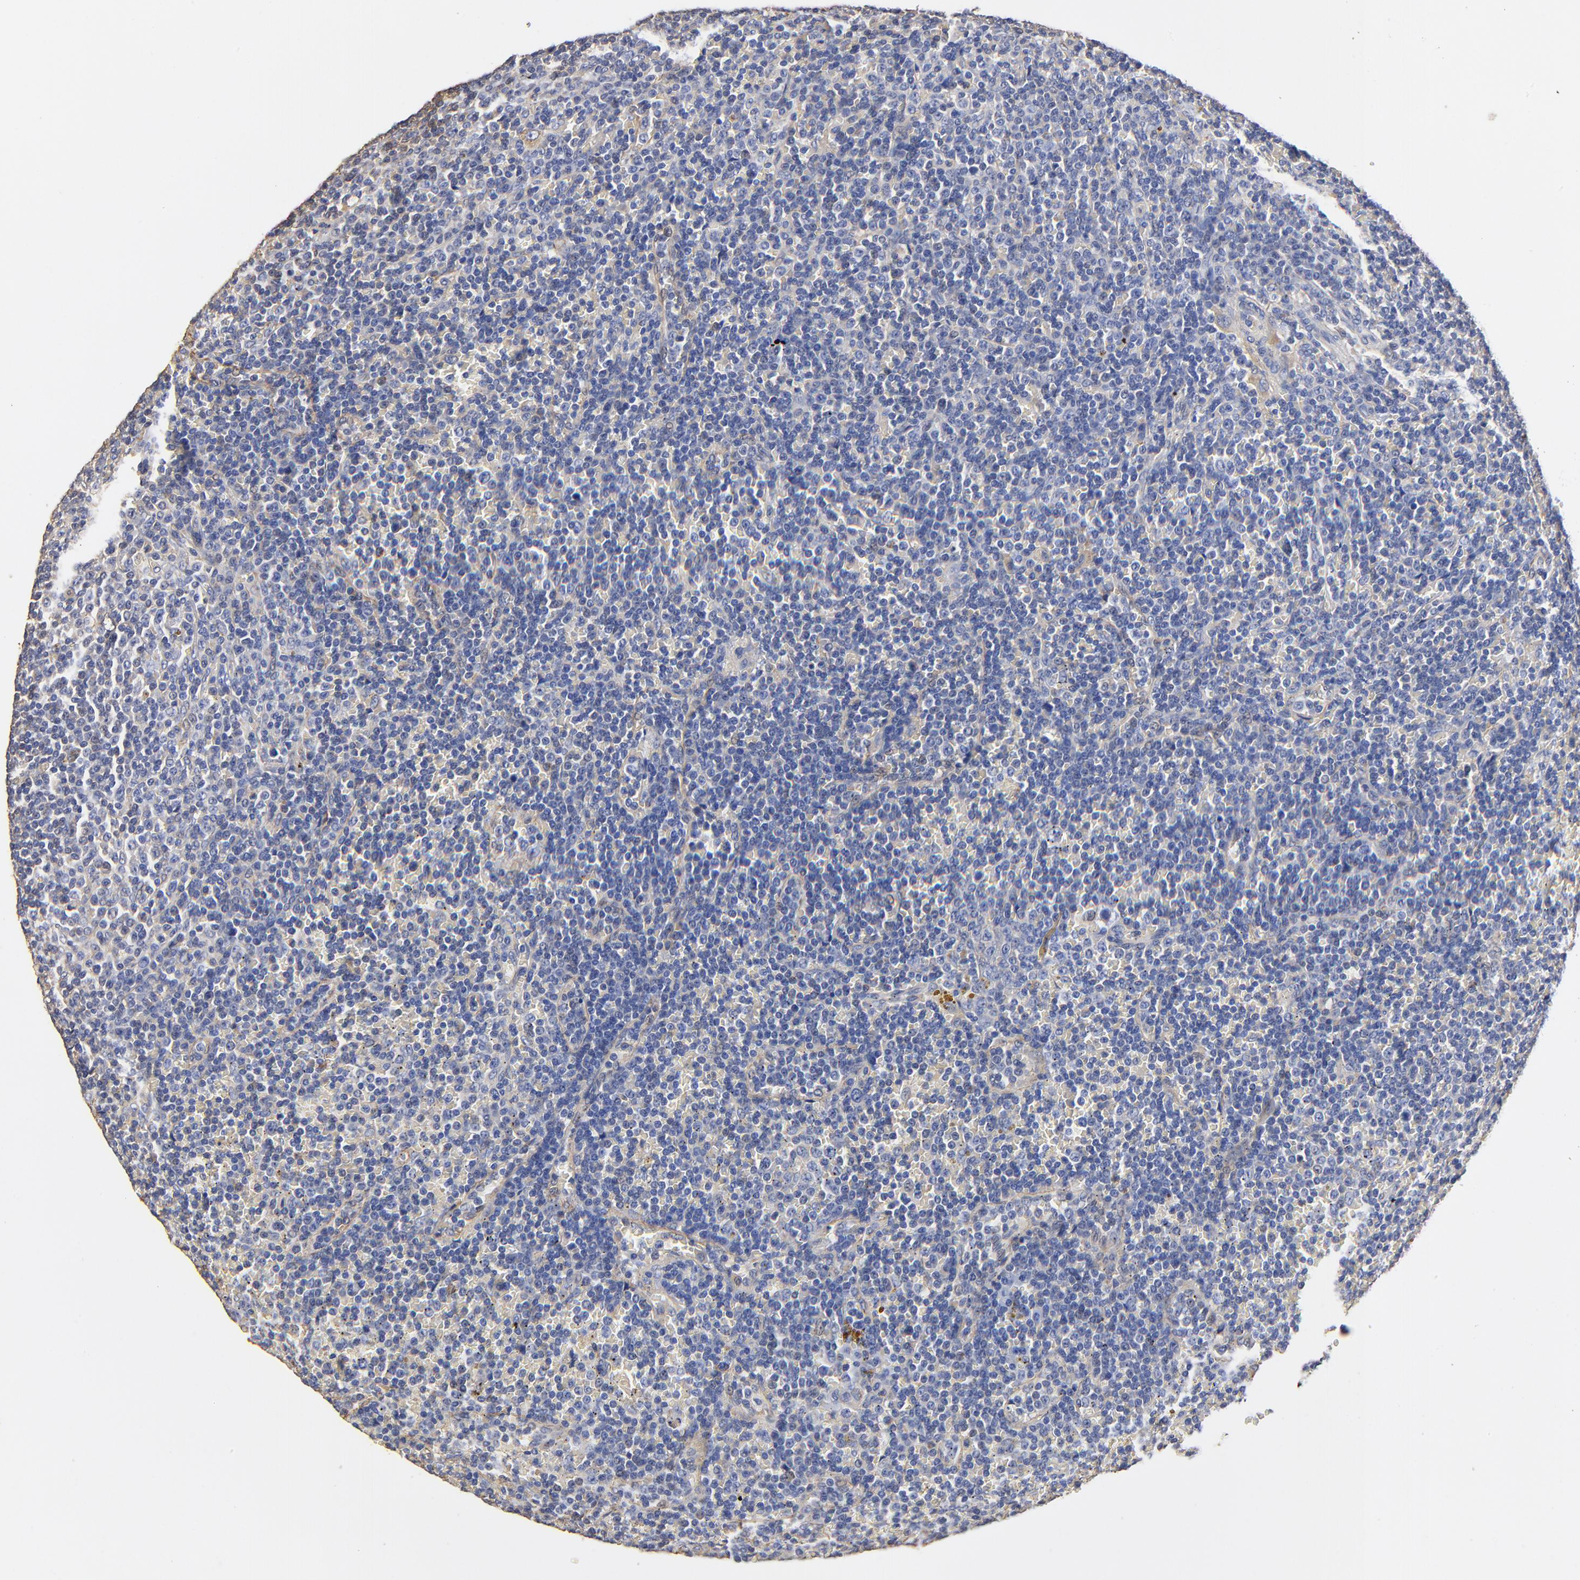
{"staining": {"intensity": "negative", "quantity": "none", "location": "none"}, "tissue": "lymphoma", "cell_type": "Tumor cells", "image_type": "cancer", "snomed": [{"axis": "morphology", "description": "Malignant lymphoma, non-Hodgkin's type, Low grade"}, {"axis": "topography", "description": "Spleen"}], "caption": "DAB (3,3'-diaminobenzidine) immunohistochemical staining of human malignant lymphoma, non-Hodgkin's type (low-grade) reveals no significant positivity in tumor cells.", "gene": "TAGLN2", "patient": {"sex": "male", "age": 80}}